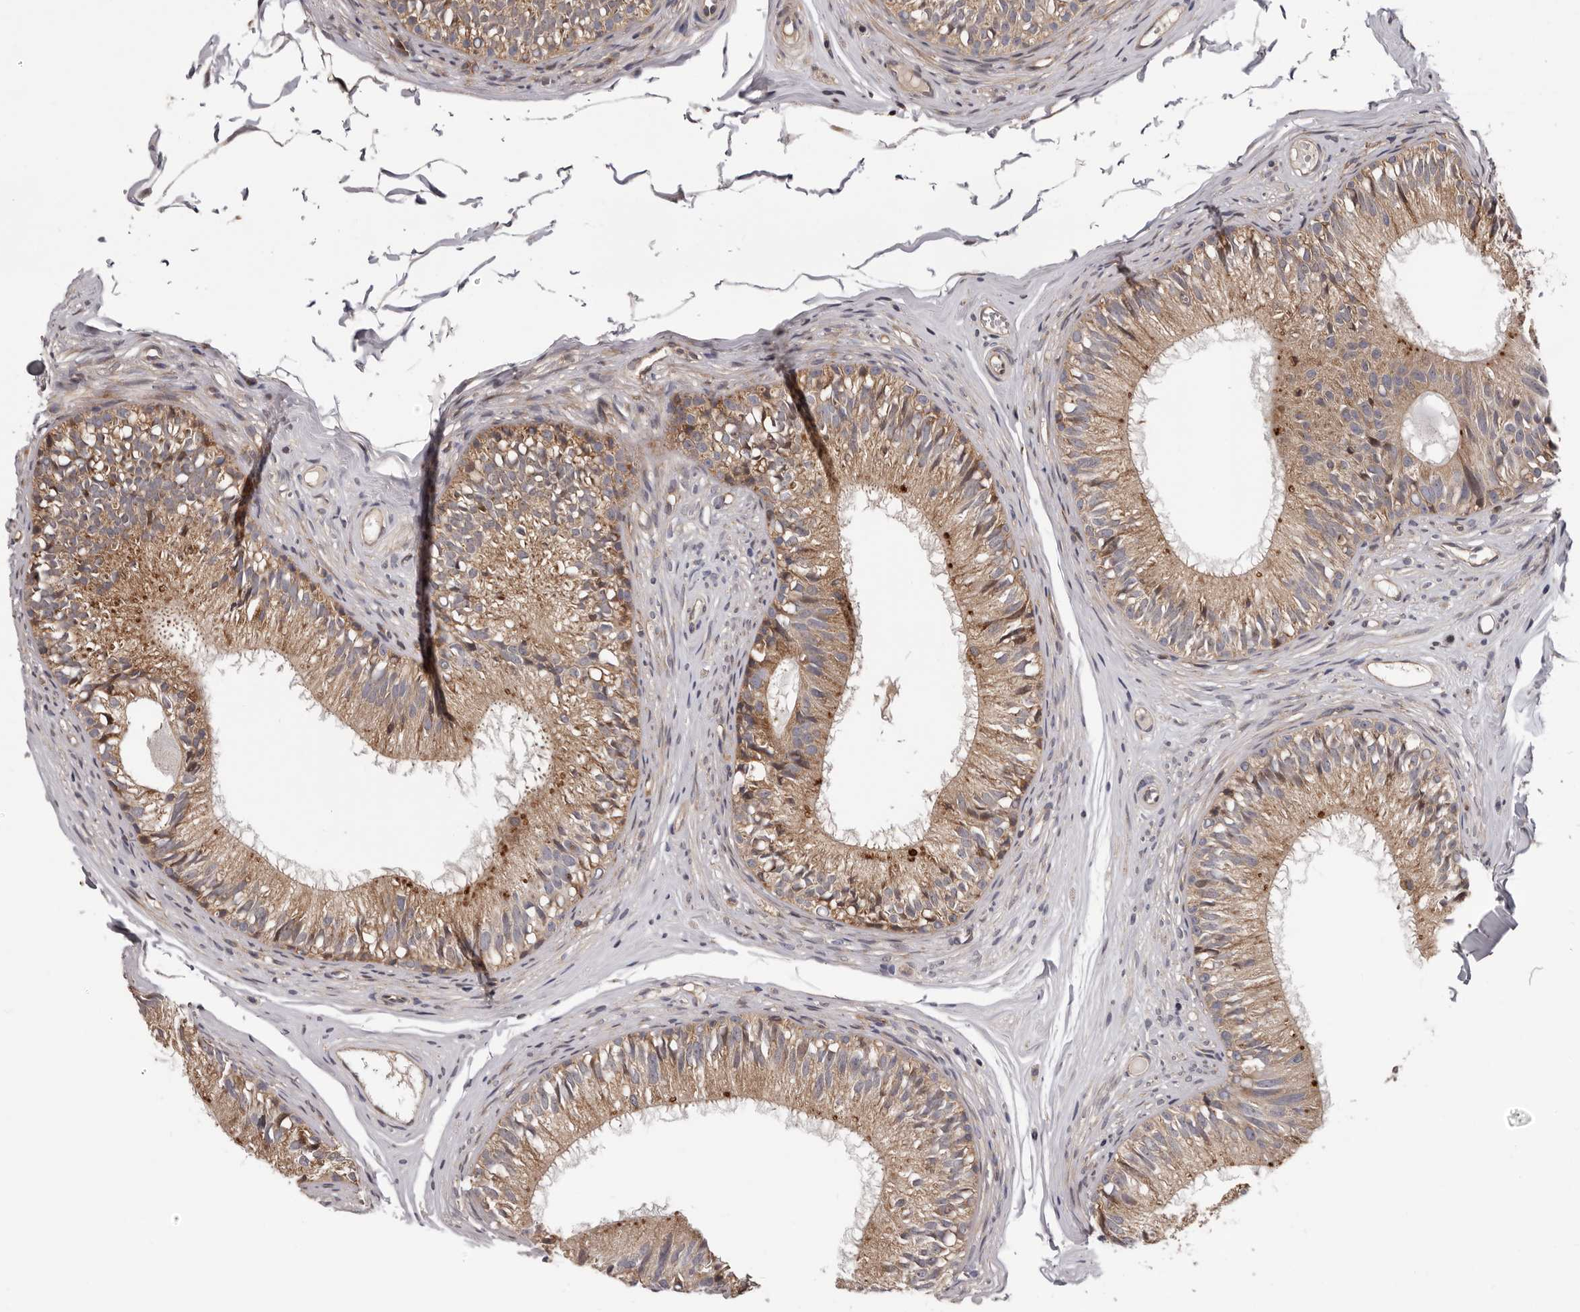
{"staining": {"intensity": "moderate", "quantity": ">75%", "location": "cytoplasmic/membranous"}, "tissue": "epididymis", "cell_type": "Glandular cells", "image_type": "normal", "snomed": [{"axis": "morphology", "description": "Normal tissue, NOS"}, {"axis": "morphology", "description": "Seminoma in situ"}, {"axis": "topography", "description": "Testis"}, {"axis": "topography", "description": "Epididymis"}], "caption": "A photomicrograph of epididymis stained for a protein exhibits moderate cytoplasmic/membranous brown staining in glandular cells.", "gene": "VPS37A", "patient": {"sex": "male", "age": 28}}